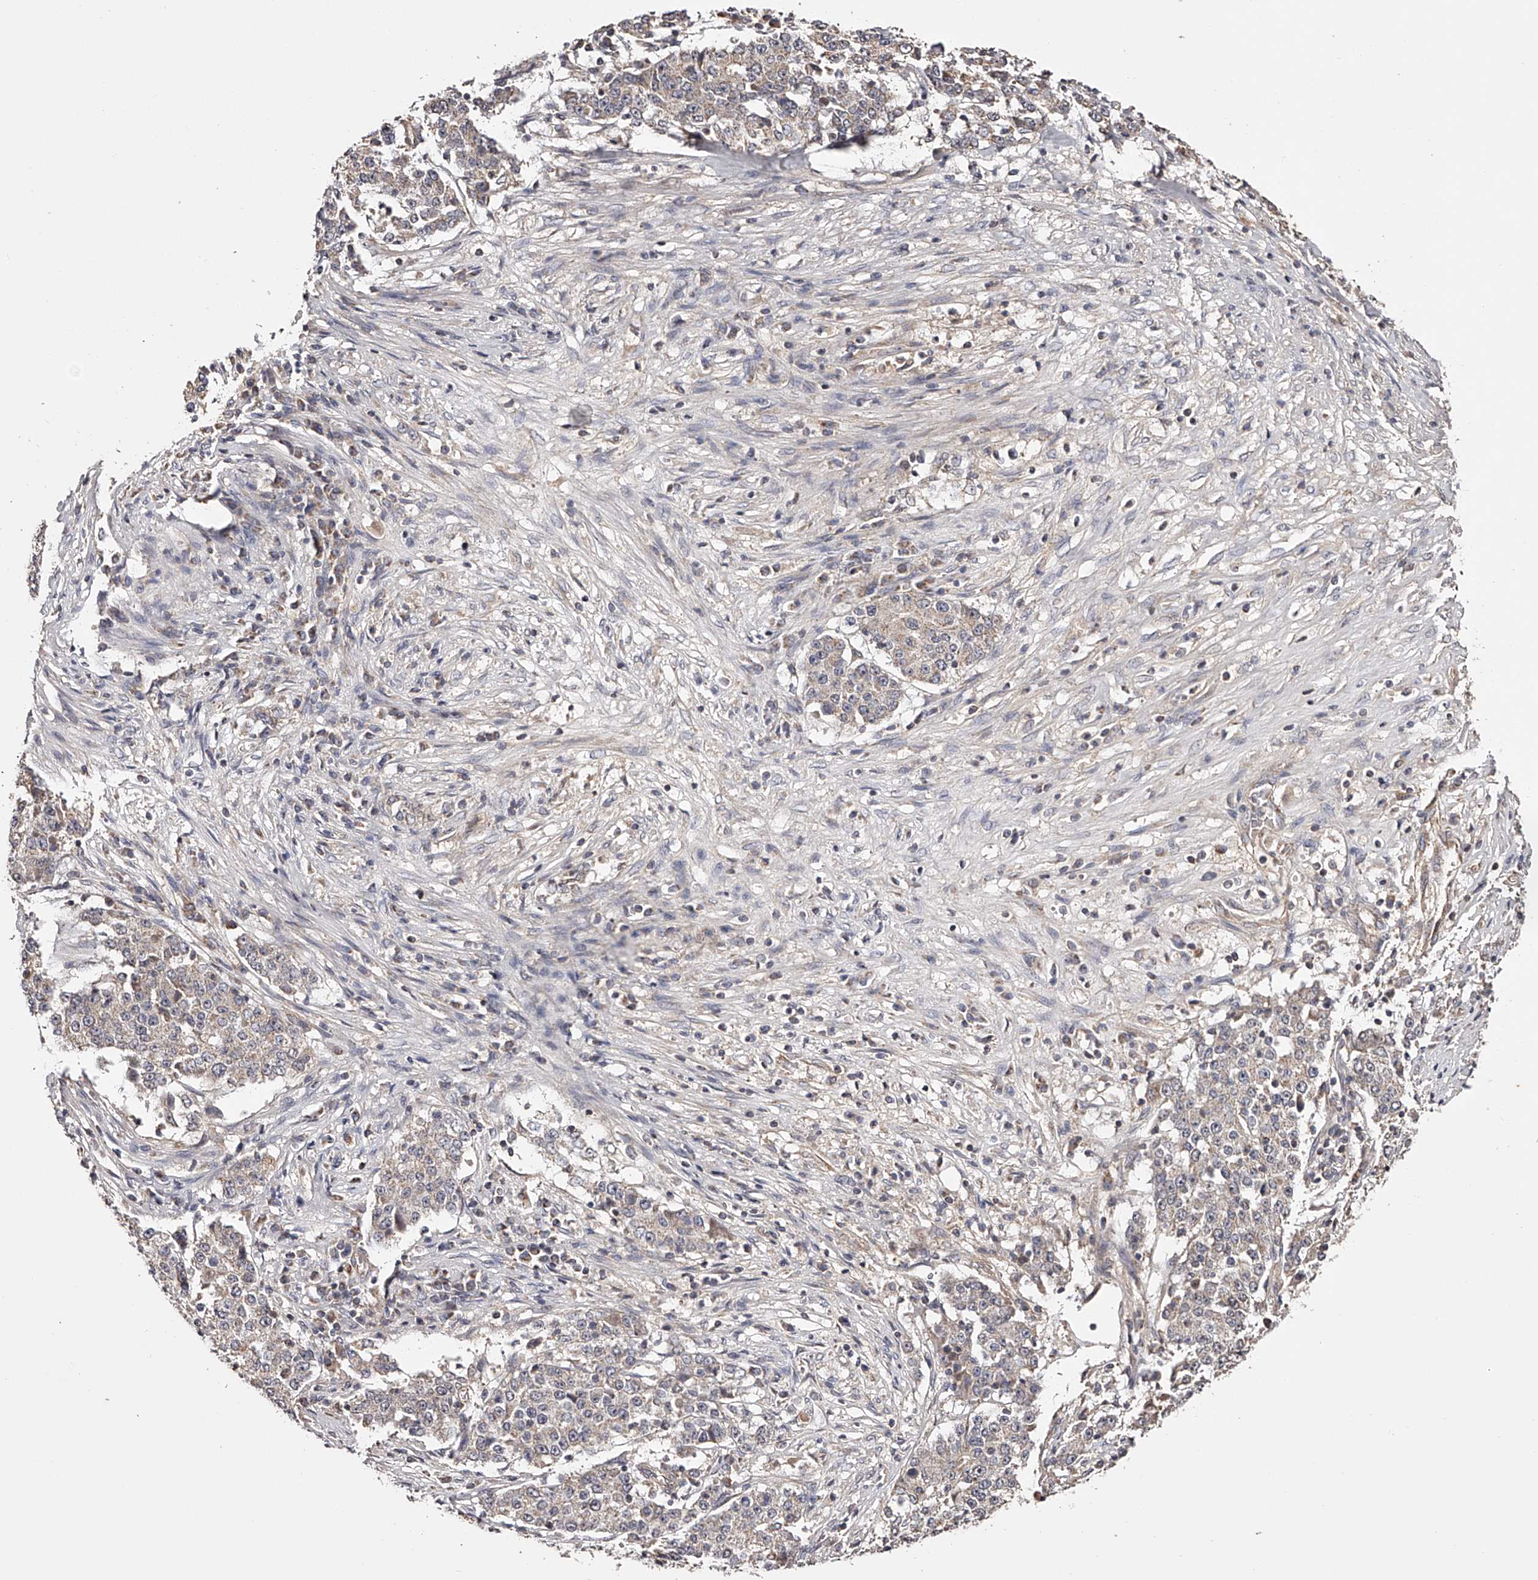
{"staining": {"intensity": "negative", "quantity": "none", "location": "none"}, "tissue": "stomach cancer", "cell_type": "Tumor cells", "image_type": "cancer", "snomed": [{"axis": "morphology", "description": "Adenocarcinoma, NOS"}, {"axis": "topography", "description": "Stomach"}], "caption": "This is an immunohistochemistry (IHC) image of stomach cancer (adenocarcinoma). There is no staining in tumor cells.", "gene": "USP21", "patient": {"sex": "male", "age": 59}}